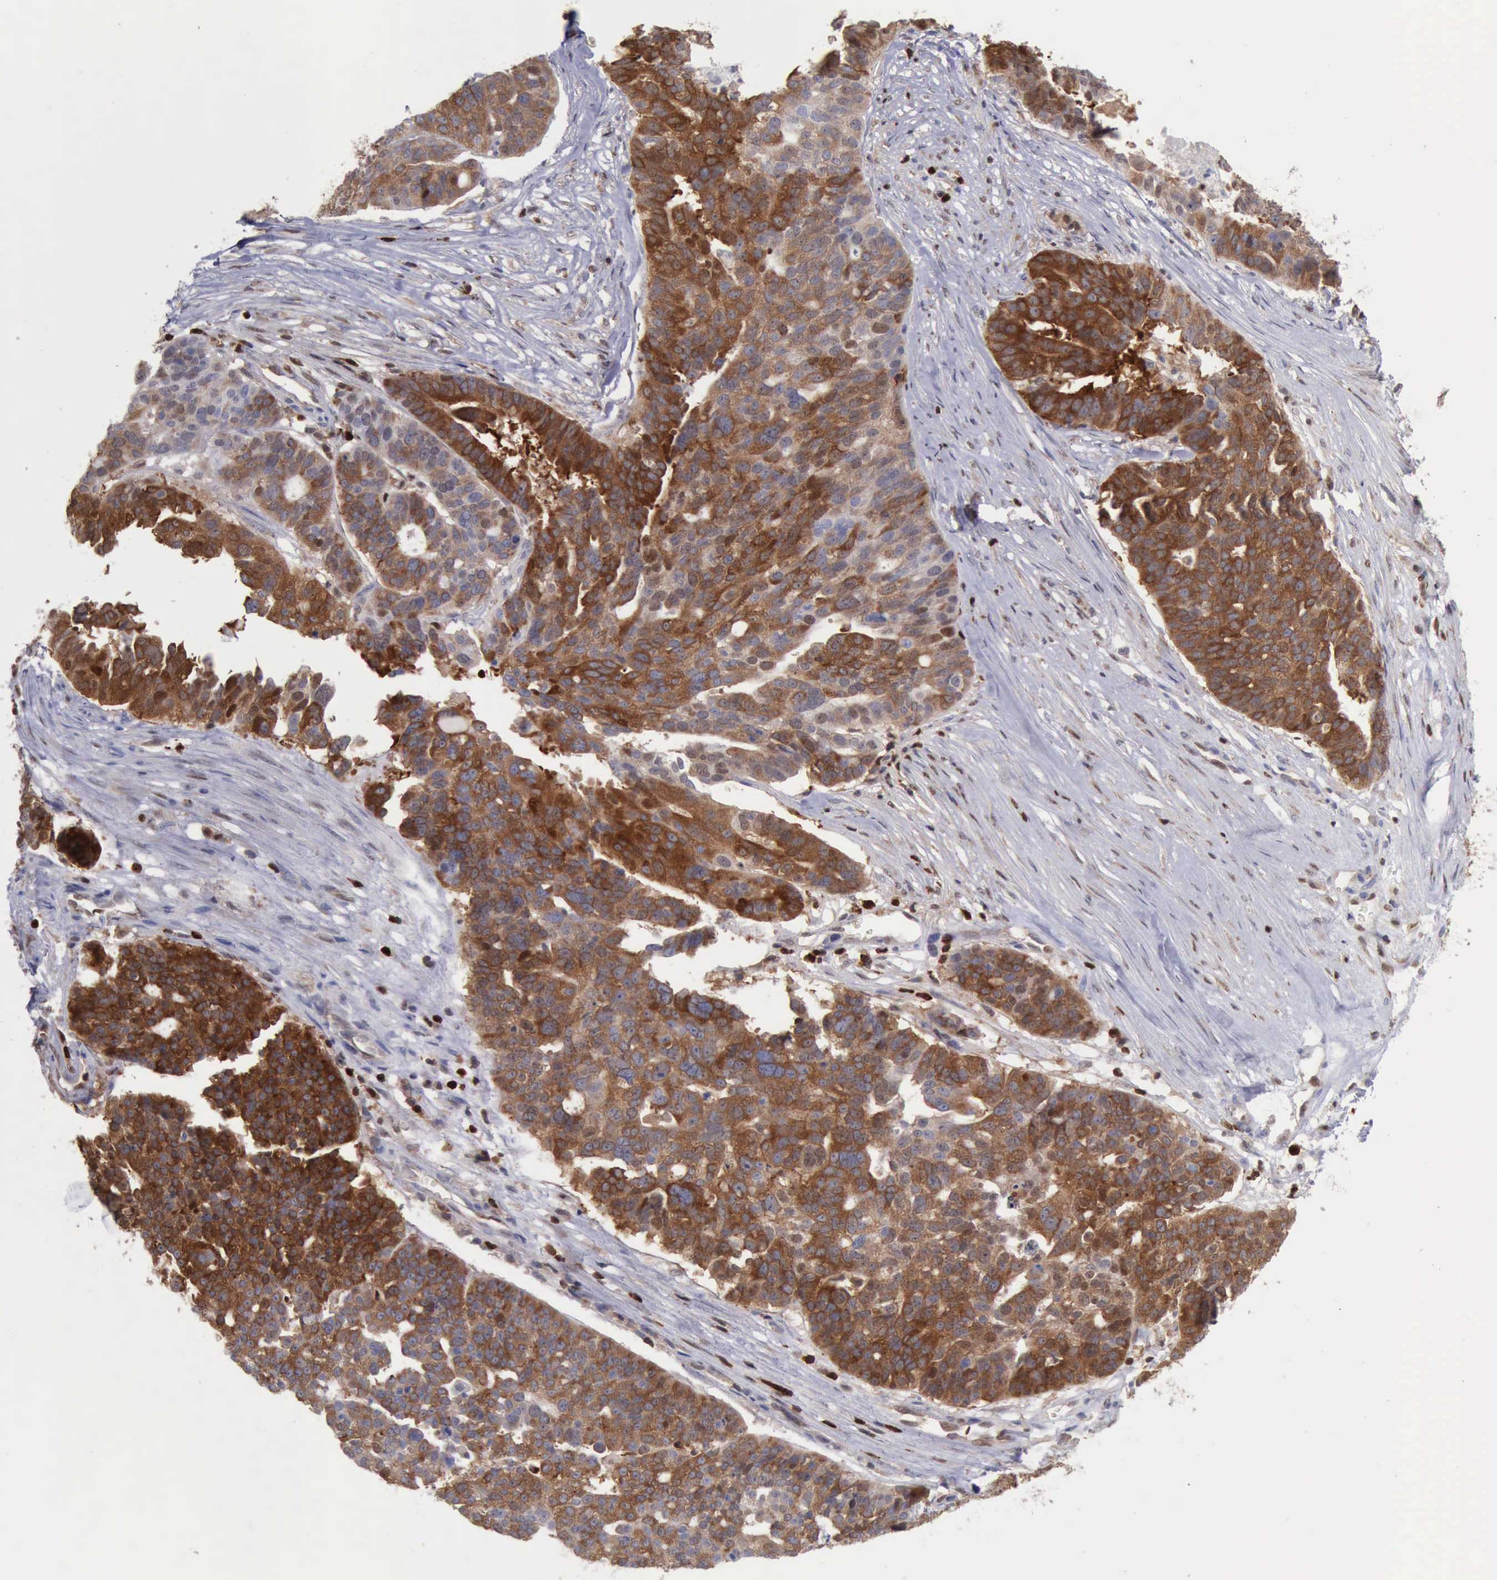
{"staining": {"intensity": "strong", "quantity": ">75%", "location": "cytoplasmic/membranous,nuclear"}, "tissue": "ovarian cancer", "cell_type": "Tumor cells", "image_type": "cancer", "snomed": [{"axis": "morphology", "description": "Cystadenocarcinoma, serous, NOS"}, {"axis": "topography", "description": "Ovary"}], "caption": "Serous cystadenocarcinoma (ovarian) stained with a protein marker exhibits strong staining in tumor cells.", "gene": "PDCD4", "patient": {"sex": "female", "age": 59}}